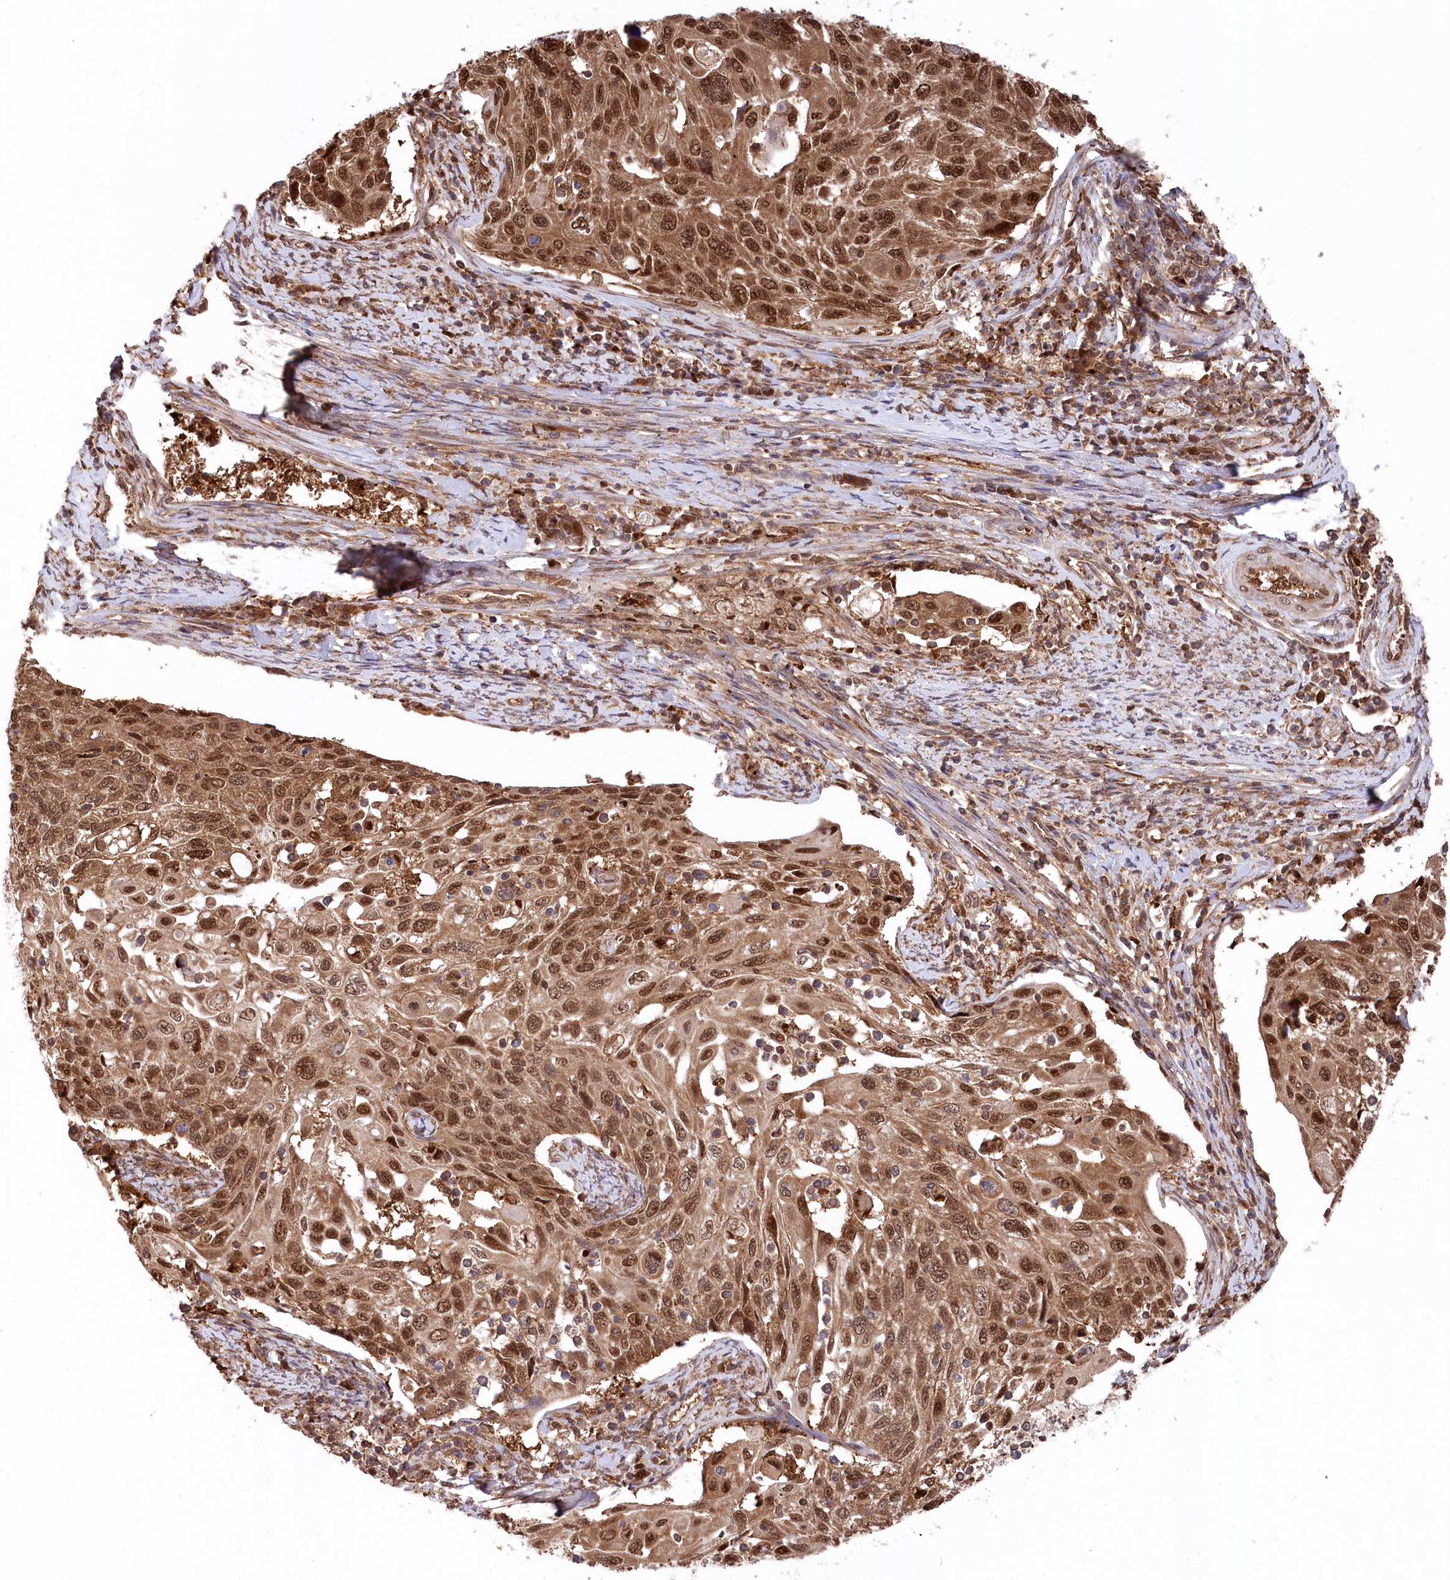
{"staining": {"intensity": "strong", "quantity": ">75%", "location": "cytoplasmic/membranous,nuclear"}, "tissue": "cervical cancer", "cell_type": "Tumor cells", "image_type": "cancer", "snomed": [{"axis": "morphology", "description": "Squamous cell carcinoma, NOS"}, {"axis": "topography", "description": "Cervix"}], "caption": "Immunohistochemistry (IHC) (DAB (3,3'-diaminobenzidine)) staining of squamous cell carcinoma (cervical) displays strong cytoplasmic/membranous and nuclear protein expression in approximately >75% of tumor cells.", "gene": "PSMA1", "patient": {"sex": "female", "age": 70}}